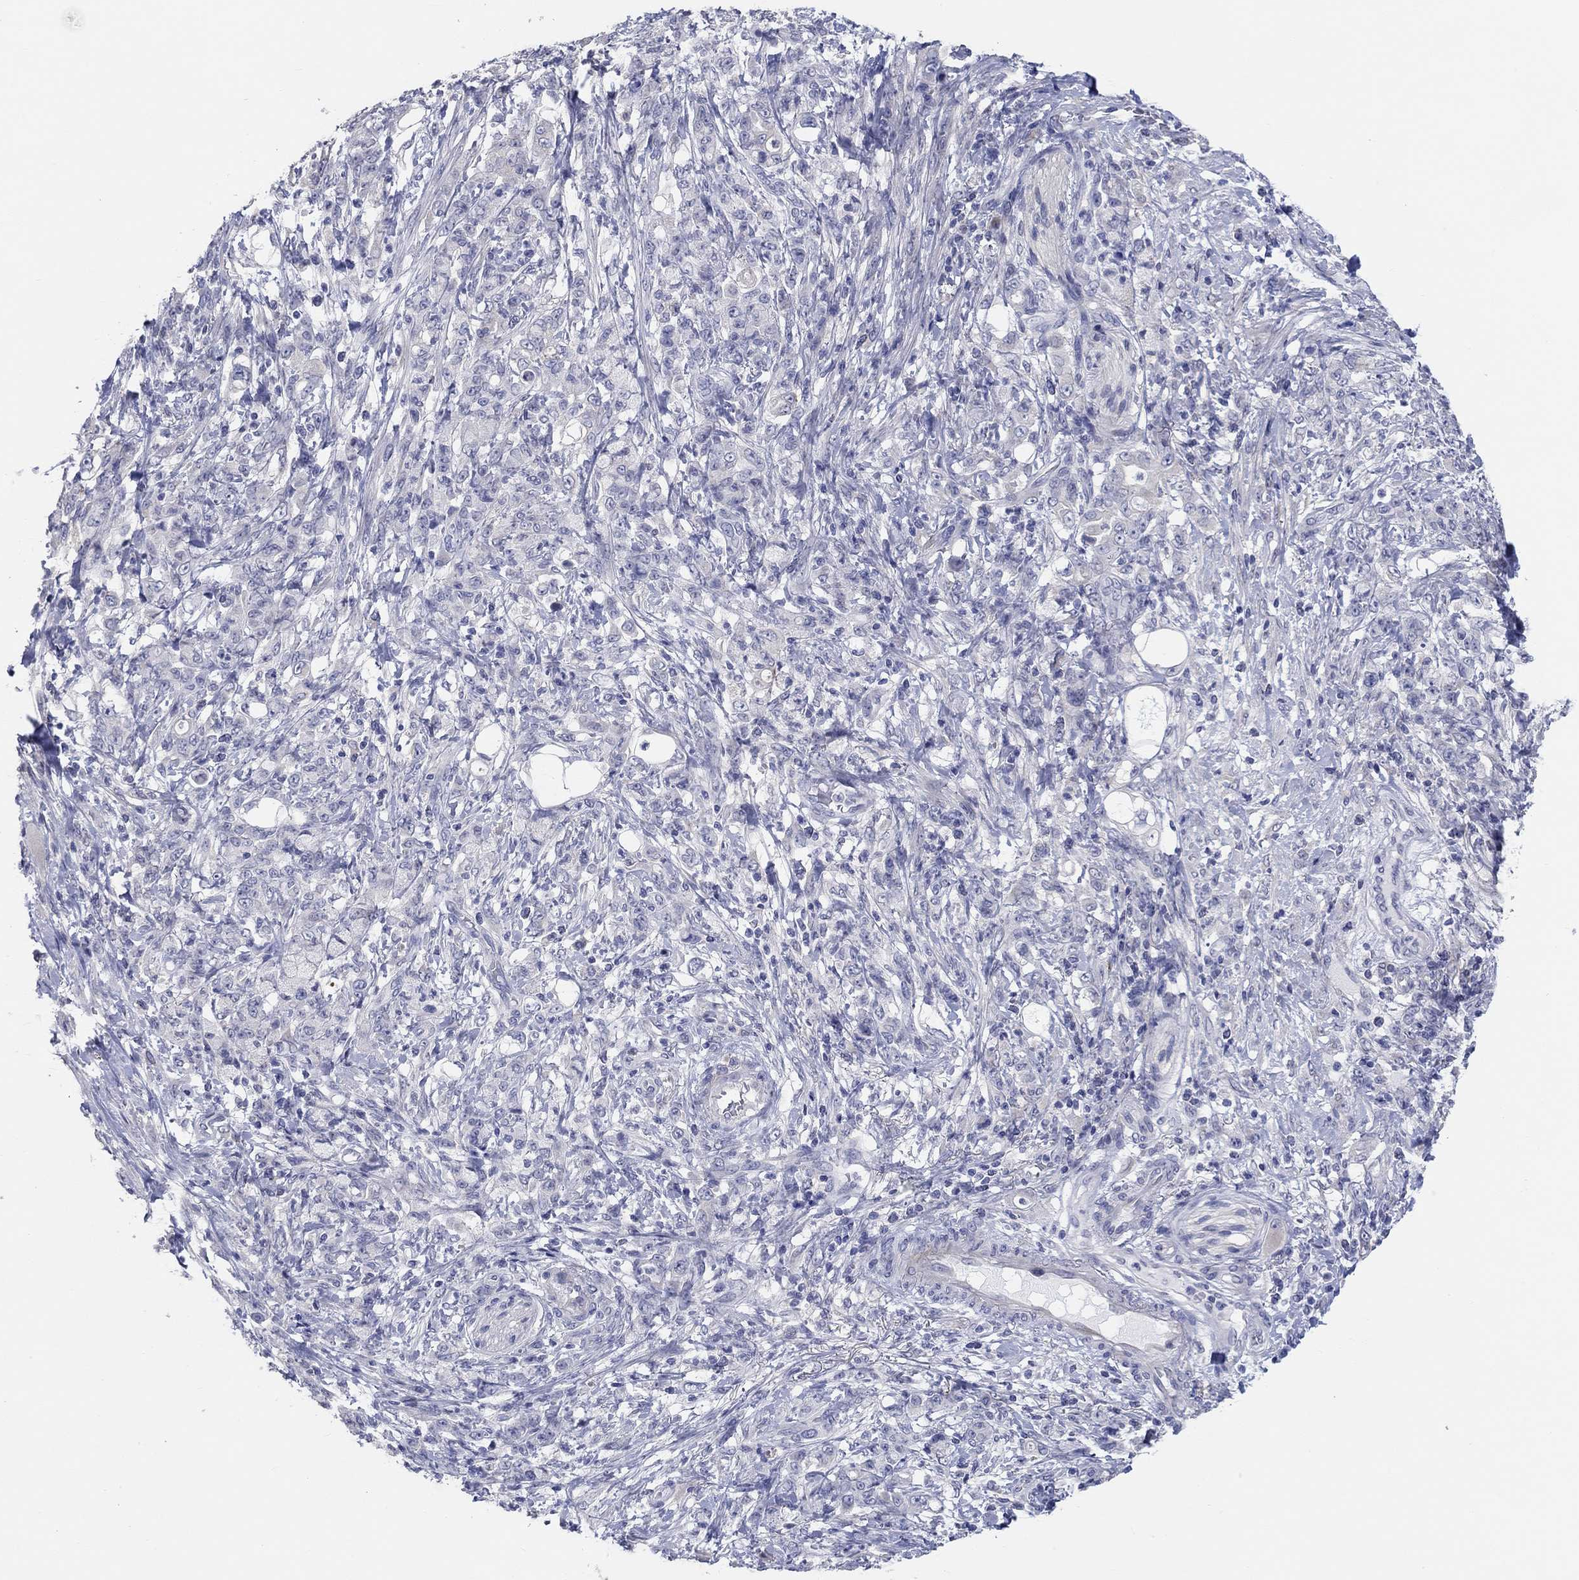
{"staining": {"intensity": "negative", "quantity": "none", "location": "none"}, "tissue": "stomach cancer", "cell_type": "Tumor cells", "image_type": "cancer", "snomed": [{"axis": "morphology", "description": "Adenocarcinoma, NOS"}, {"axis": "topography", "description": "Stomach"}], "caption": "Immunohistochemical staining of human stomach cancer reveals no significant expression in tumor cells.", "gene": "LRRC4C", "patient": {"sex": "female", "age": 79}}